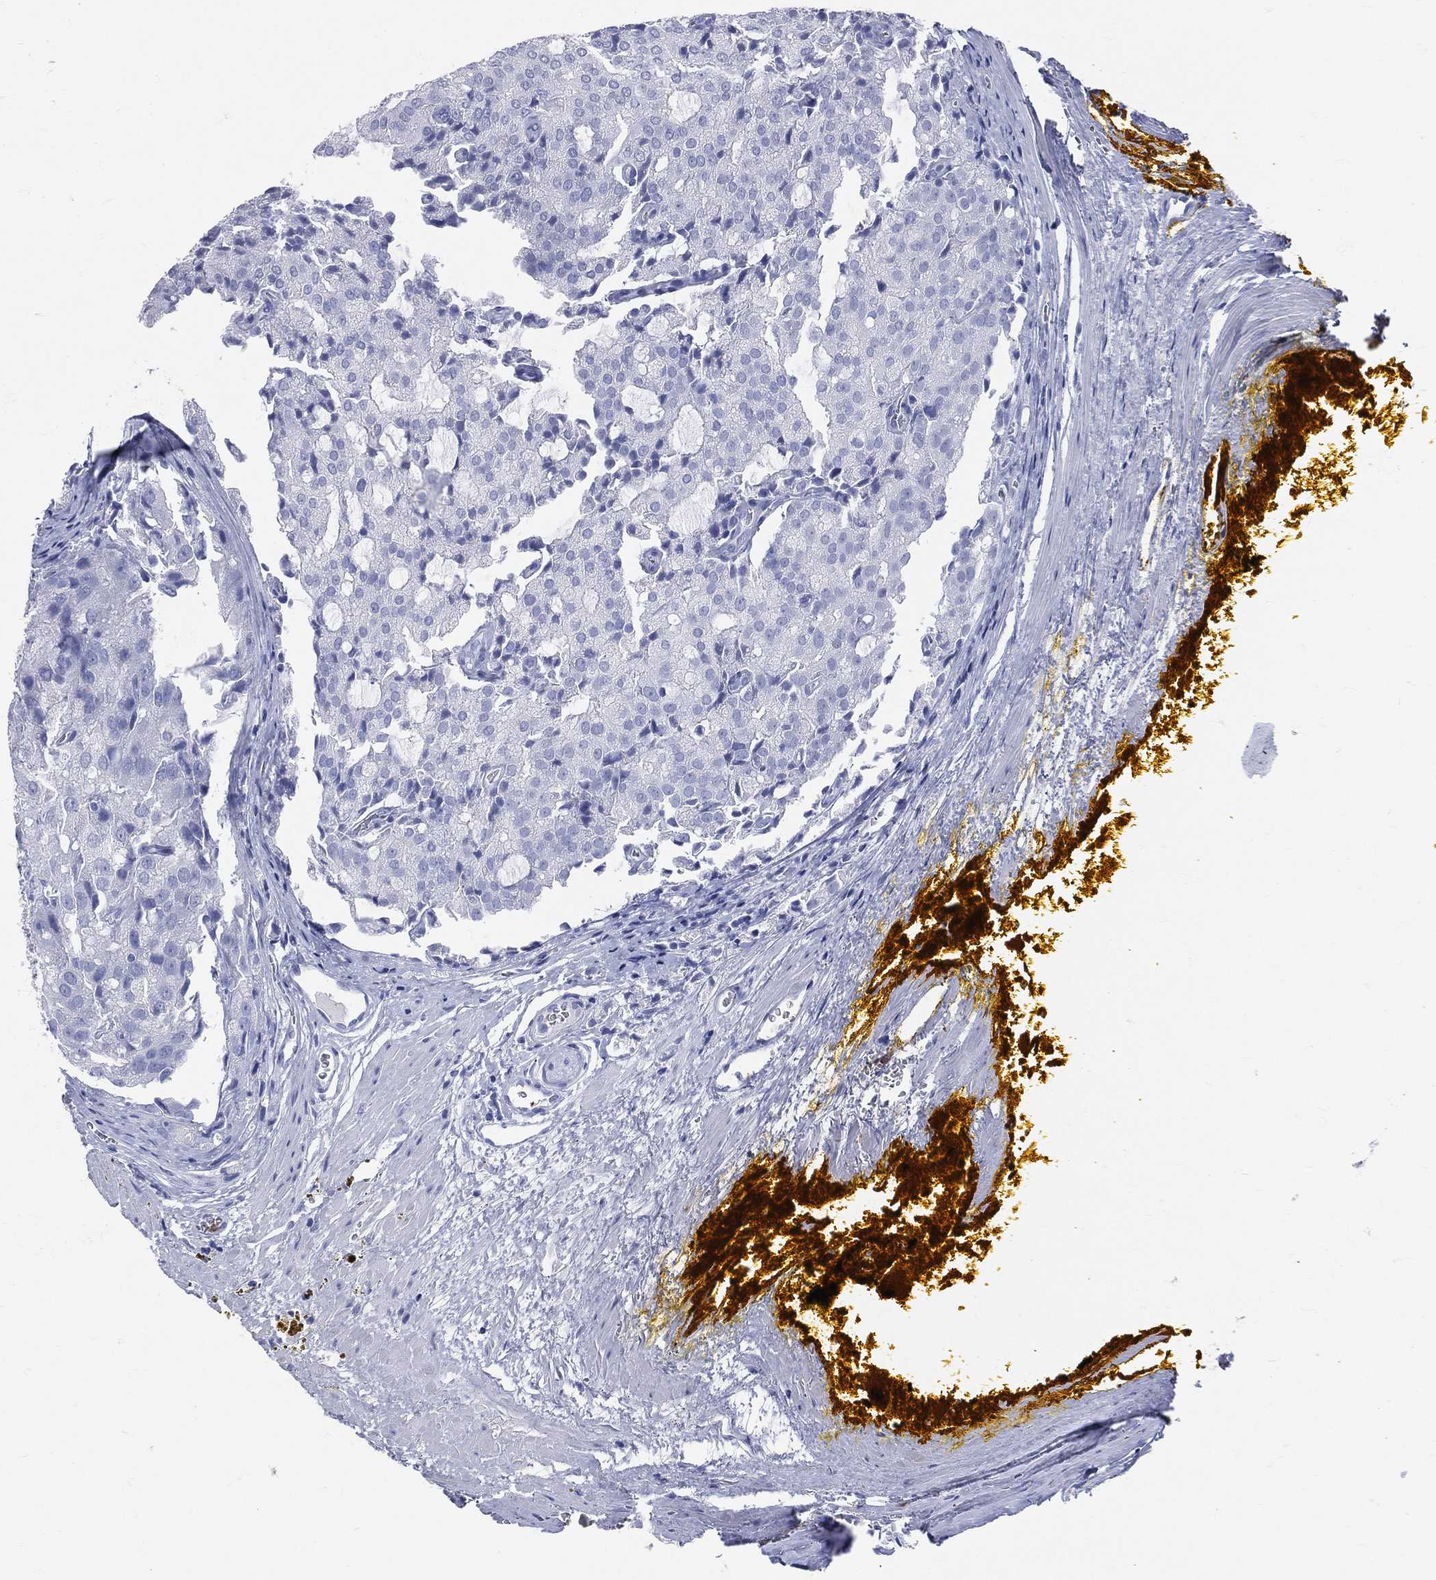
{"staining": {"intensity": "negative", "quantity": "none", "location": "none"}, "tissue": "prostate cancer", "cell_type": "Tumor cells", "image_type": "cancer", "snomed": [{"axis": "morphology", "description": "Adenocarcinoma, NOS"}, {"axis": "topography", "description": "Prostate and seminal vesicle, NOS"}, {"axis": "topography", "description": "Prostate"}], "caption": "High magnification brightfield microscopy of prostate cancer (adenocarcinoma) stained with DAB (brown) and counterstained with hematoxylin (blue): tumor cells show no significant positivity.", "gene": "PGLYRP1", "patient": {"sex": "male", "age": 67}}